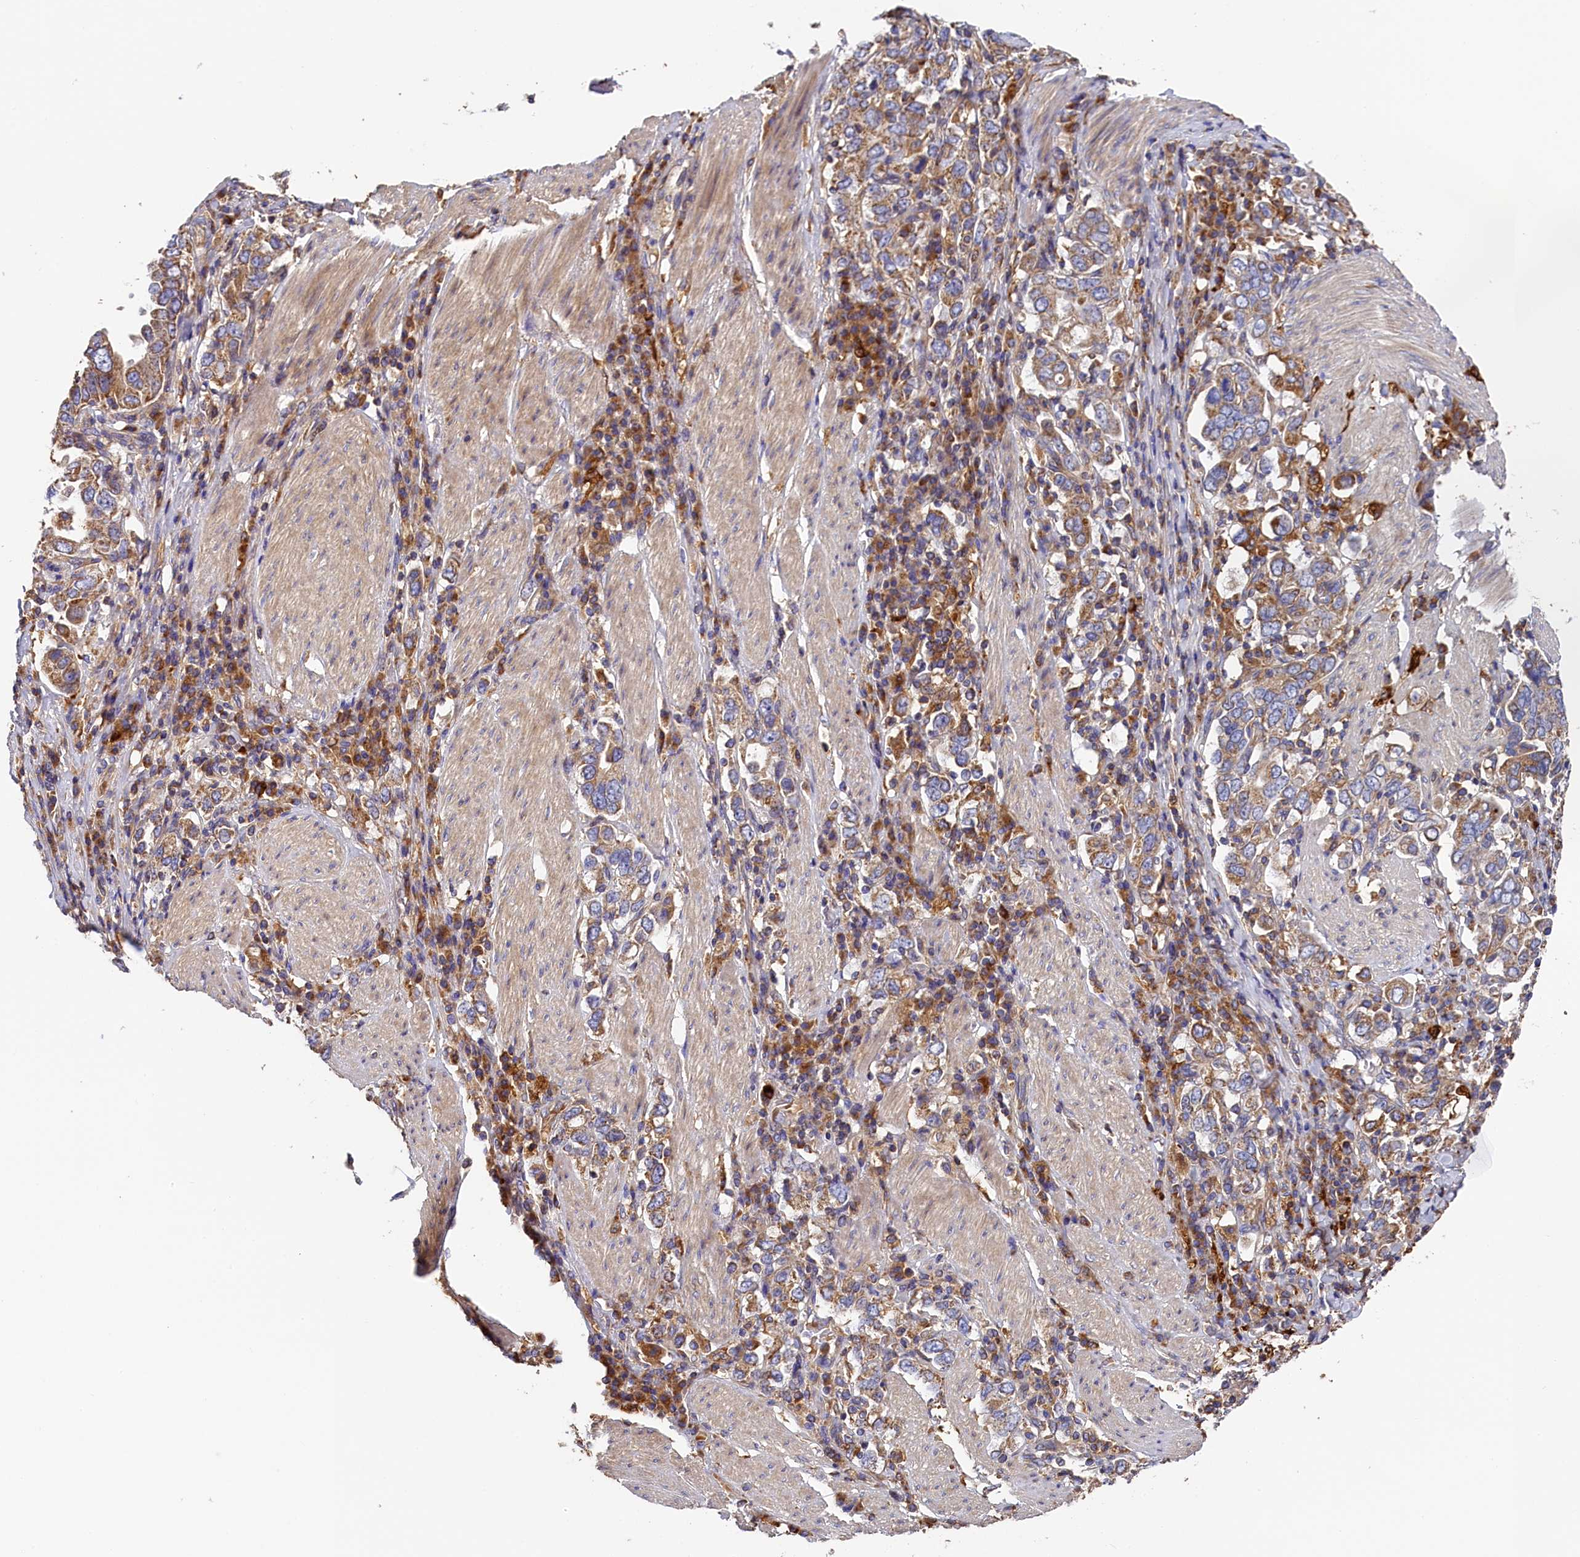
{"staining": {"intensity": "moderate", "quantity": "25%-75%", "location": "cytoplasmic/membranous"}, "tissue": "stomach cancer", "cell_type": "Tumor cells", "image_type": "cancer", "snomed": [{"axis": "morphology", "description": "Adenocarcinoma, NOS"}, {"axis": "topography", "description": "Stomach, upper"}], "caption": "High-magnification brightfield microscopy of stomach adenocarcinoma stained with DAB (brown) and counterstained with hematoxylin (blue). tumor cells exhibit moderate cytoplasmic/membranous staining is identified in about25%-75% of cells.", "gene": "SEC31B", "patient": {"sex": "male", "age": 62}}